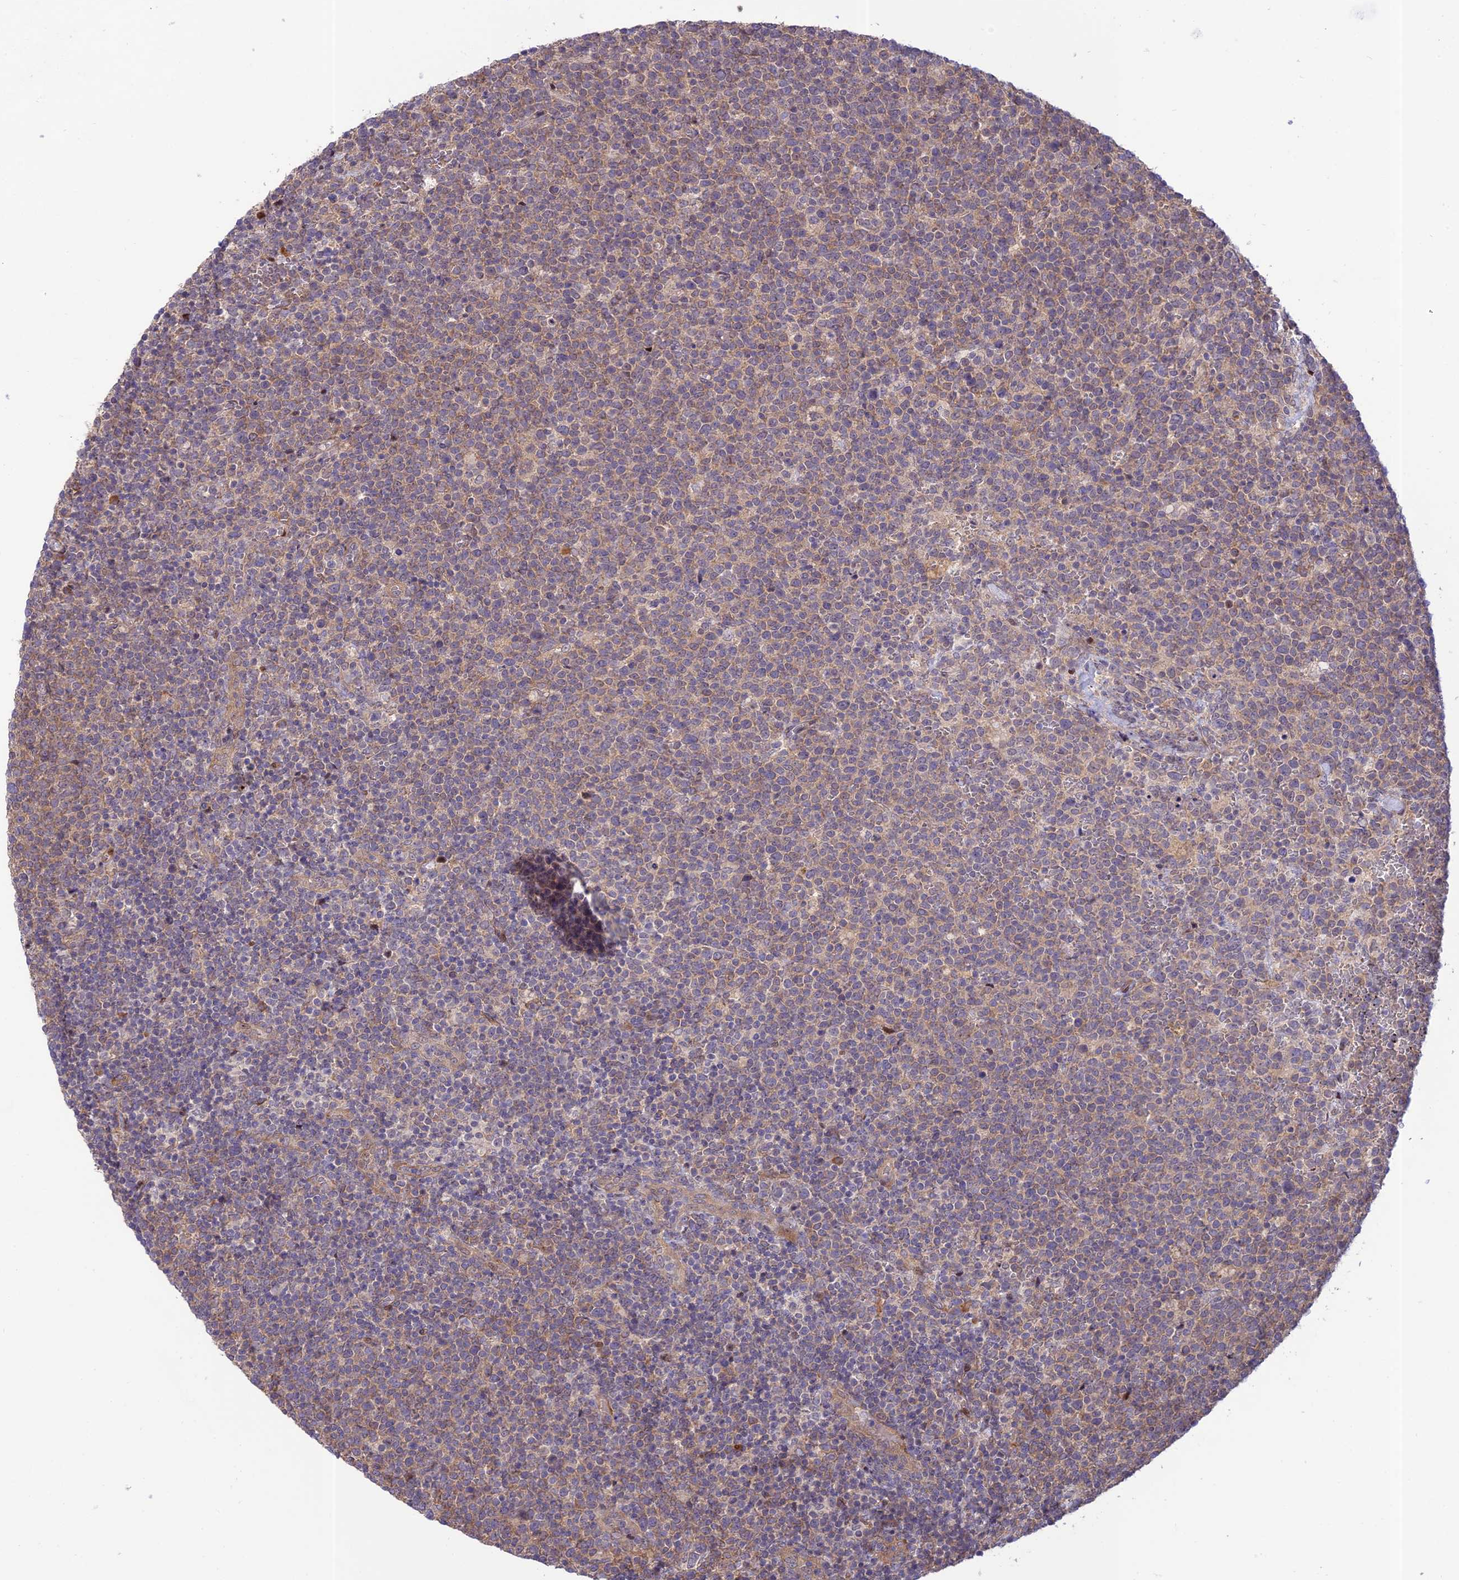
{"staining": {"intensity": "weak", "quantity": "25%-75%", "location": "cytoplasmic/membranous"}, "tissue": "lymphoma", "cell_type": "Tumor cells", "image_type": "cancer", "snomed": [{"axis": "morphology", "description": "Malignant lymphoma, non-Hodgkin's type, High grade"}, {"axis": "topography", "description": "Lymph node"}], "caption": "This image reveals IHC staining of lymphoma, with low weak cytoplasmic/membranous positivity in about 25%-75% of tumor cells.", "gene": "ZNF584", "patient": {"sex": "male", "age": 61}}